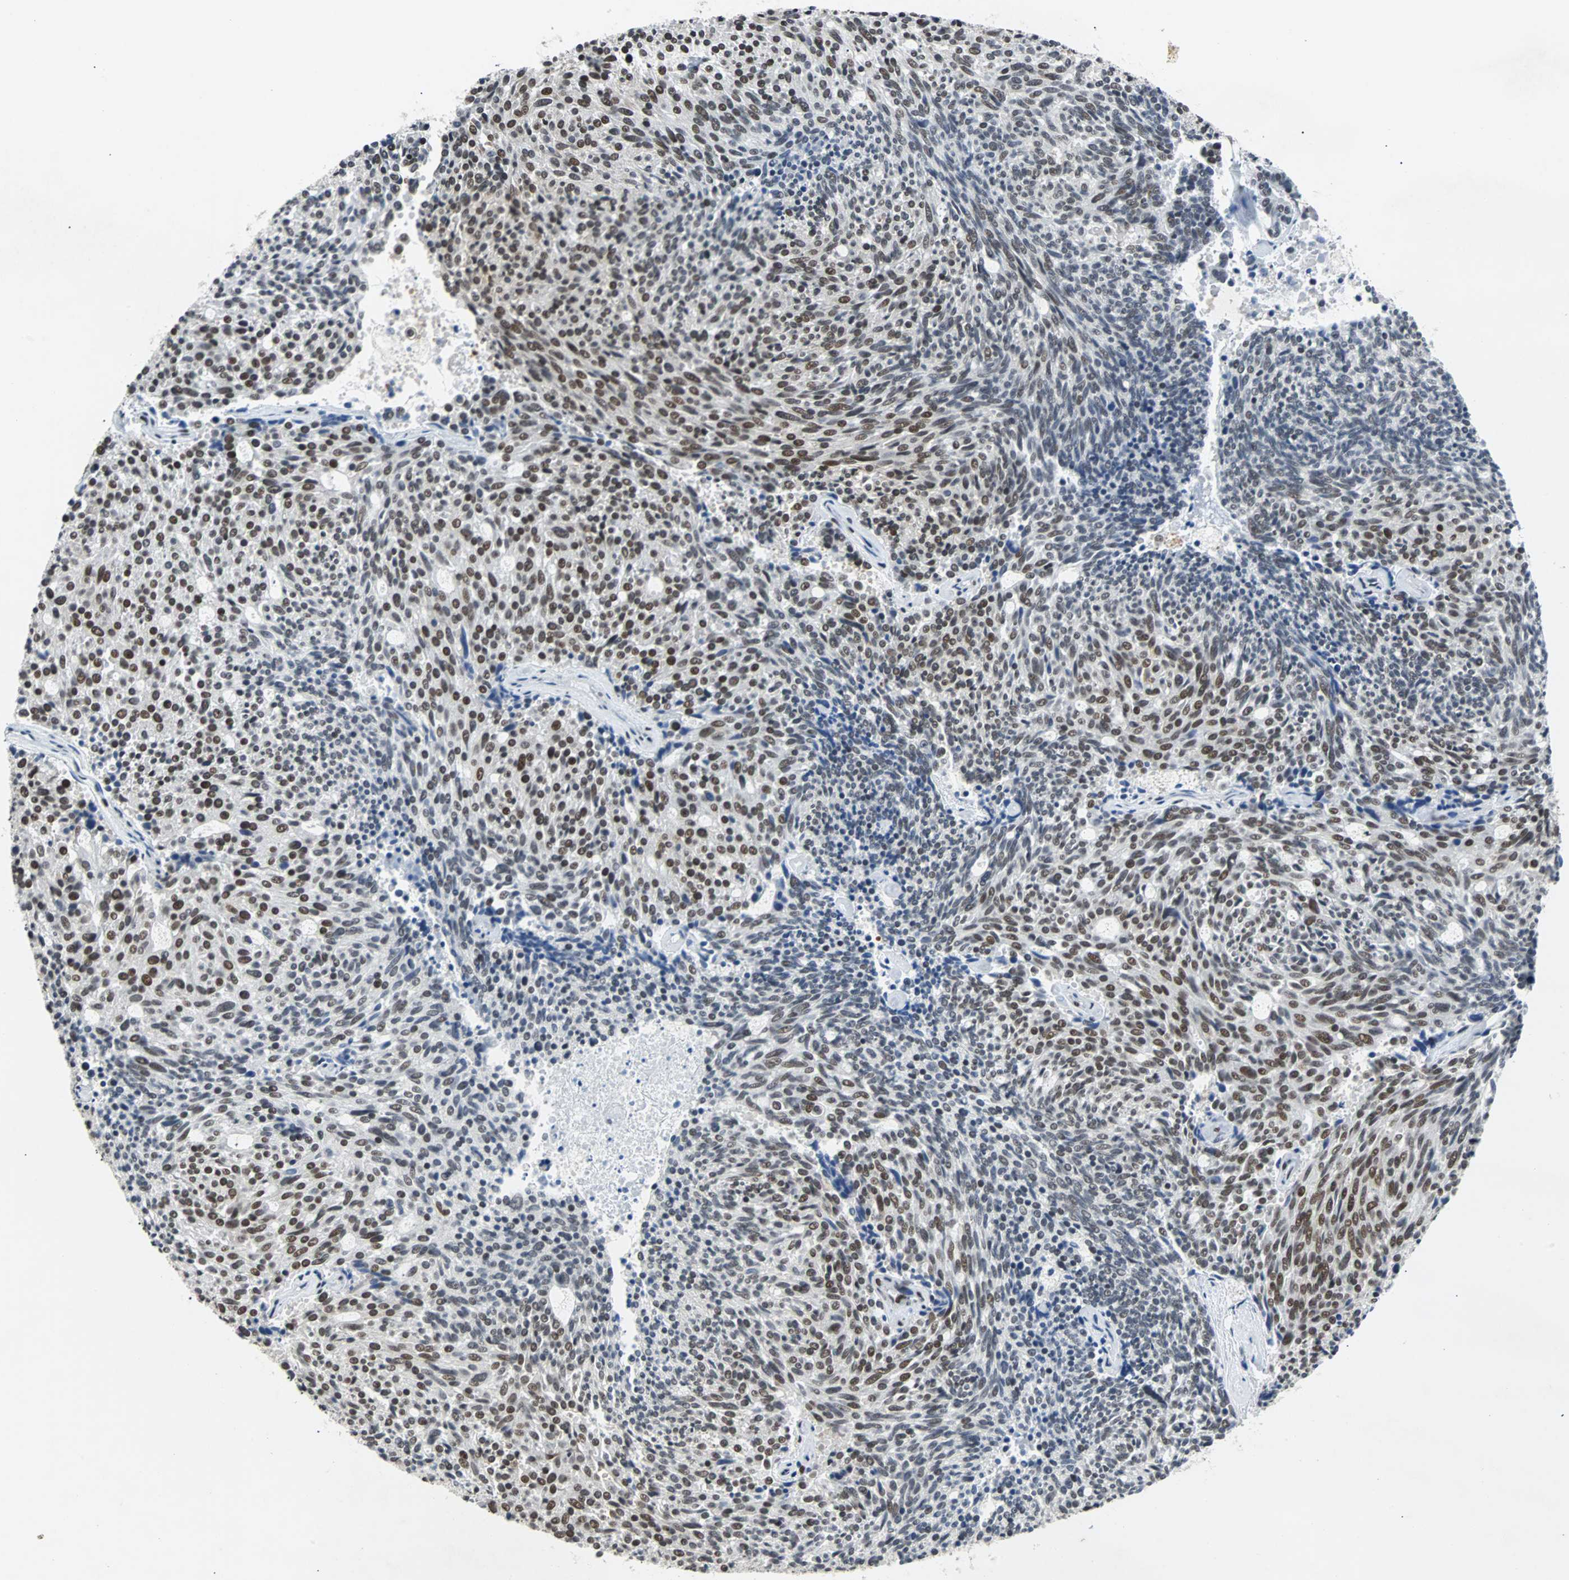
{"staining": {"intensity": "moderate", "quantity": "25%-75%", "location": "nuclear"}, "tissue": "carcinoid", "cell_type": "Tumor cells", "image_type": "cancer", "snomed": [{"axis": "morphology", "description": "Carcinoid, malignant, NOS"}, {"axis": "topography", "description": "Pancreas"}], "caption": "An image of human carcinoid (malignant) stained for a protein shows moderate nuclear brown staining in tumor cells.", "gene": "GATAD2A", "patient": {"sex": "female", "age": 54}}